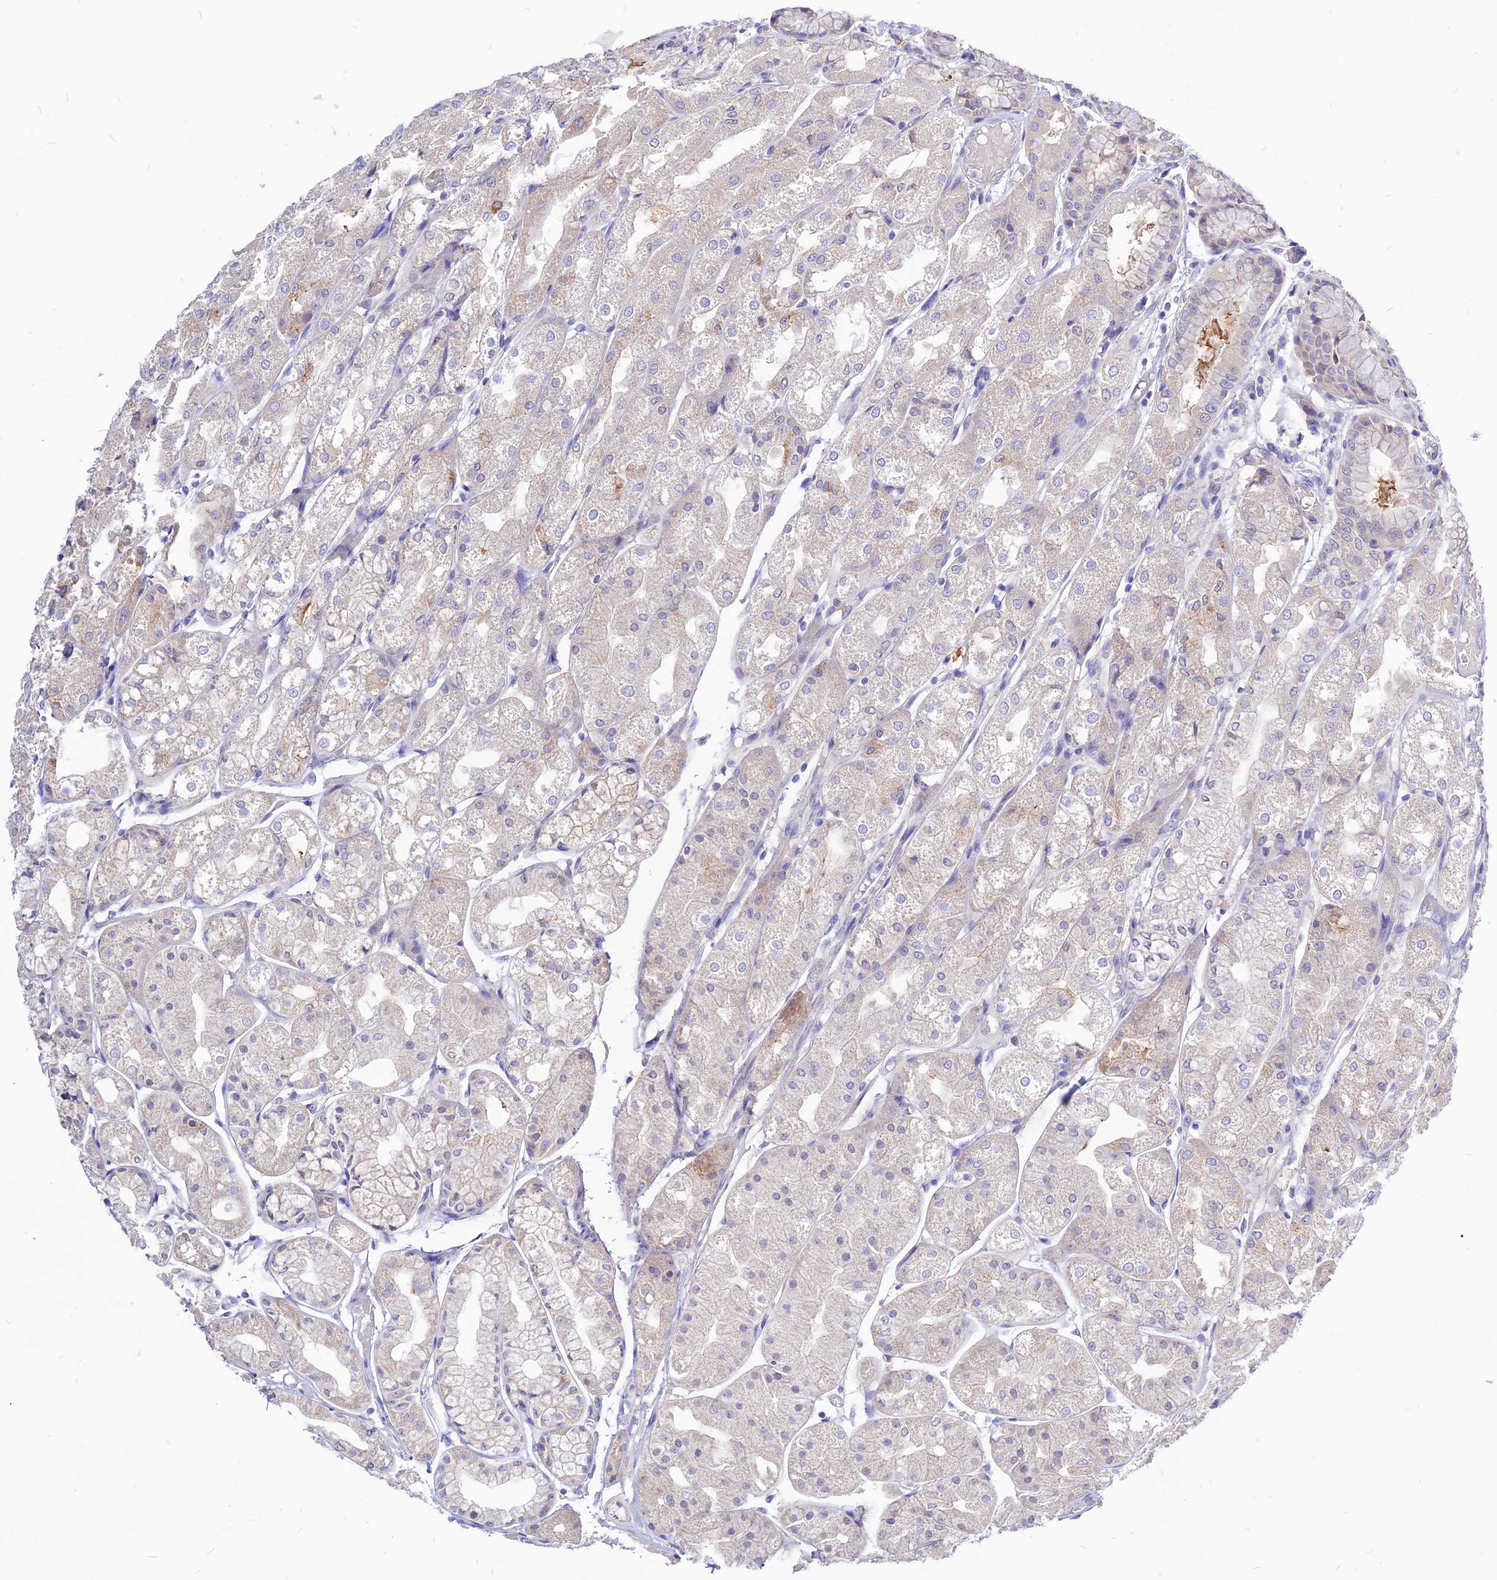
{"staining": {"intensity": "weak", "quantity": "<25%", "location": "cytoplasmic/membranous"}, "tissue": "stomach", "cell_type": "Glandular cells", "image_type": "normal", "snomed": [{"axis": "morphology", "description": "Normal tissue, NOS"}, {"axis": "topography", "description": "Stomach, upper"}], "caption": "Immunohistochemical staining of unremarkable stomach shows no significant expression in glandular cells.", "gene": "CZIB", "patient": {"sex": "male", "age": 72}}